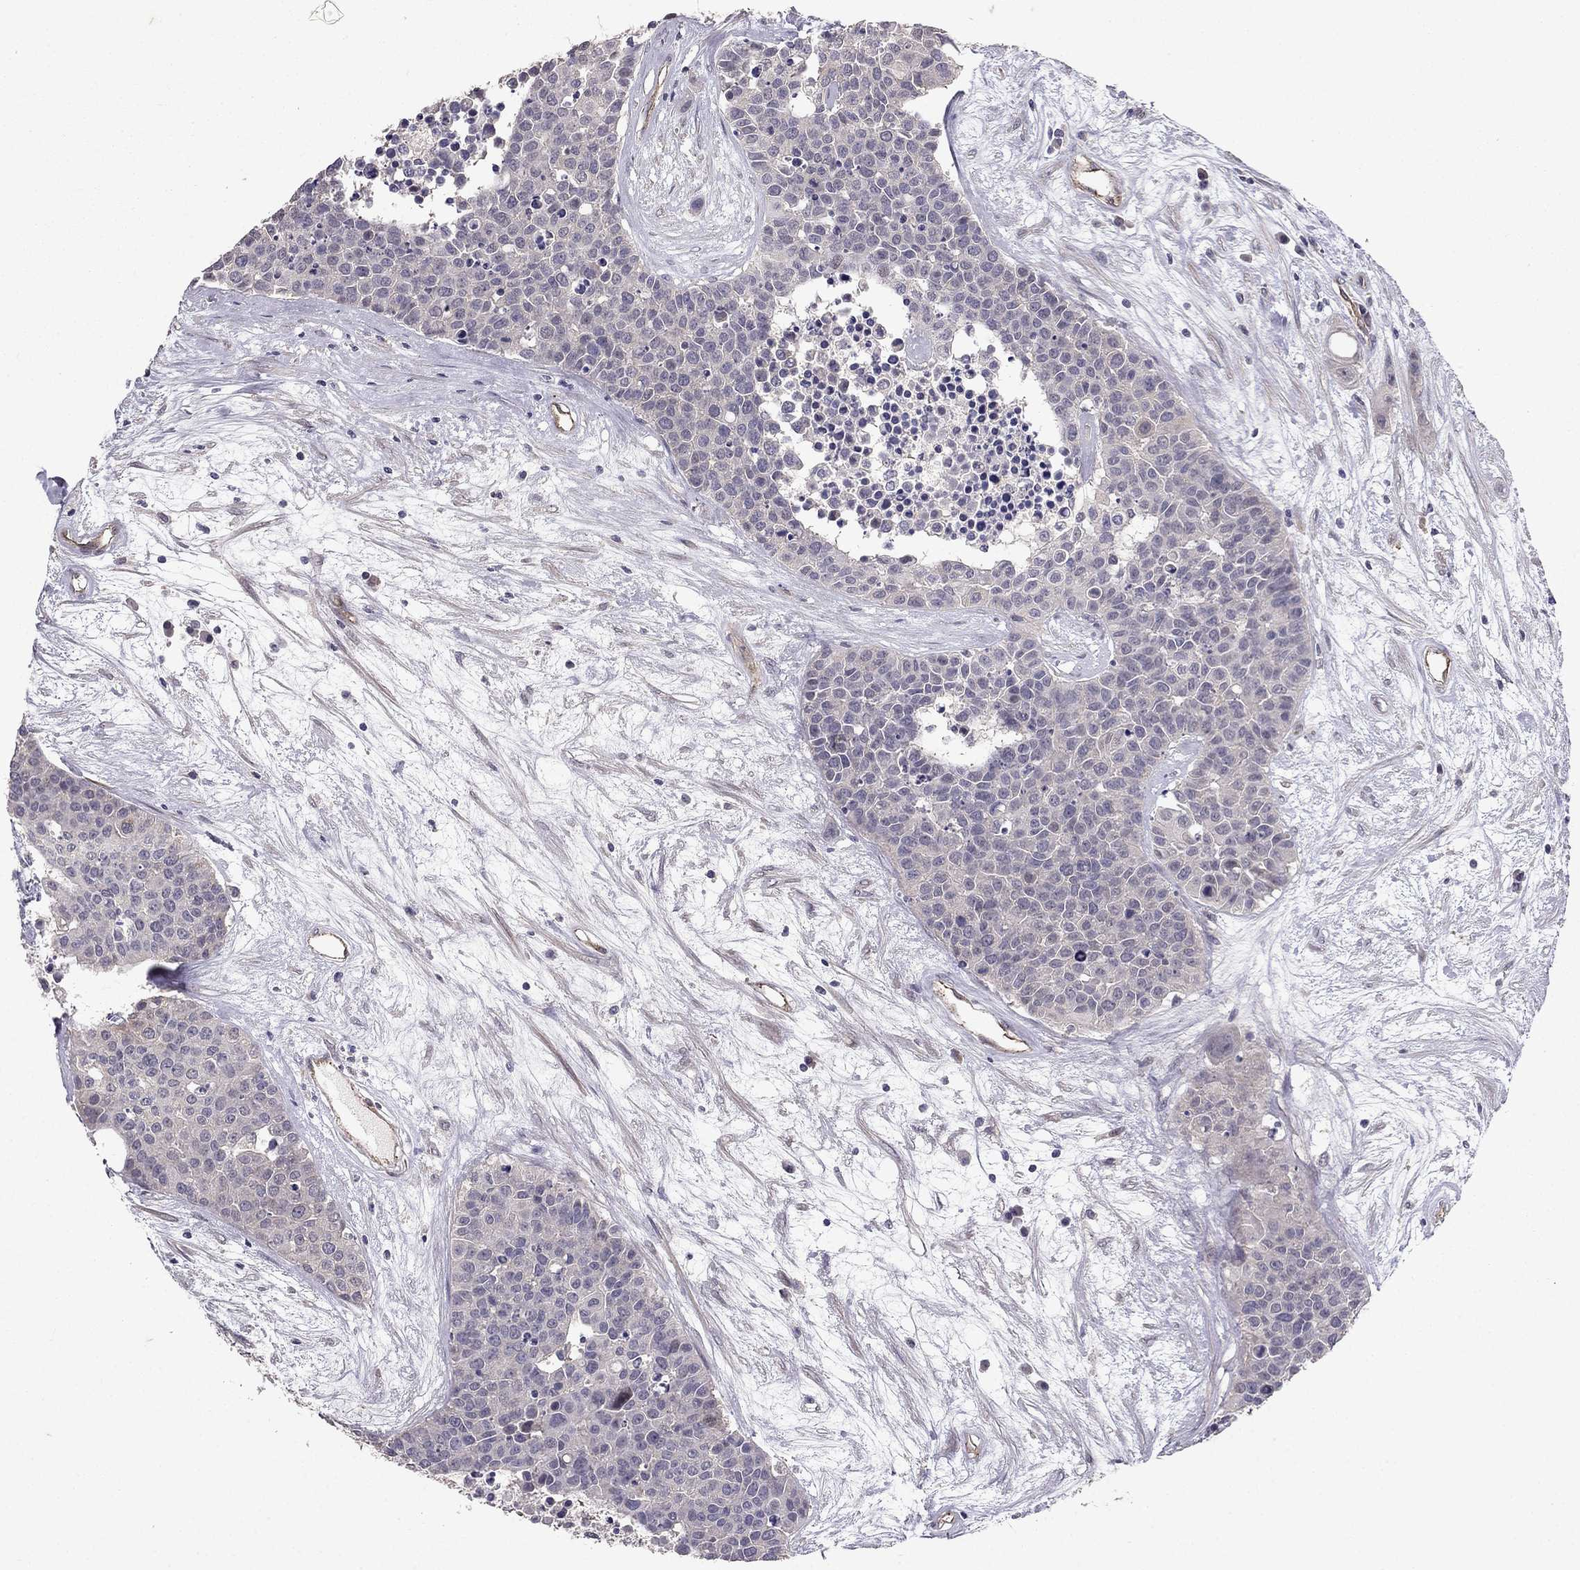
{"staining": {"intensity": "negative", "quantity": "none", "location": "none"}, "tissue": "carcinoid", "cell_type": "Tumor cells", "image_type": "cancer", "snomed": [{"axis": "morphology", "description": "Carcinoid, malignant, NOS"}, {"axis": "topography", "description": "Colon"}], "caption": "Immunohistochemistry (IHC) histopathology image of neoplastic tissue: carcinoid stained with DAB (3,3'-diaminobenzidine) exhibits no significant protein staining in tumor cells. (Immunohistochemistry, brightfield microscopy, high magnification).", "gene": "RASIP1", "patient": {"sex": "male", "age": 81}}